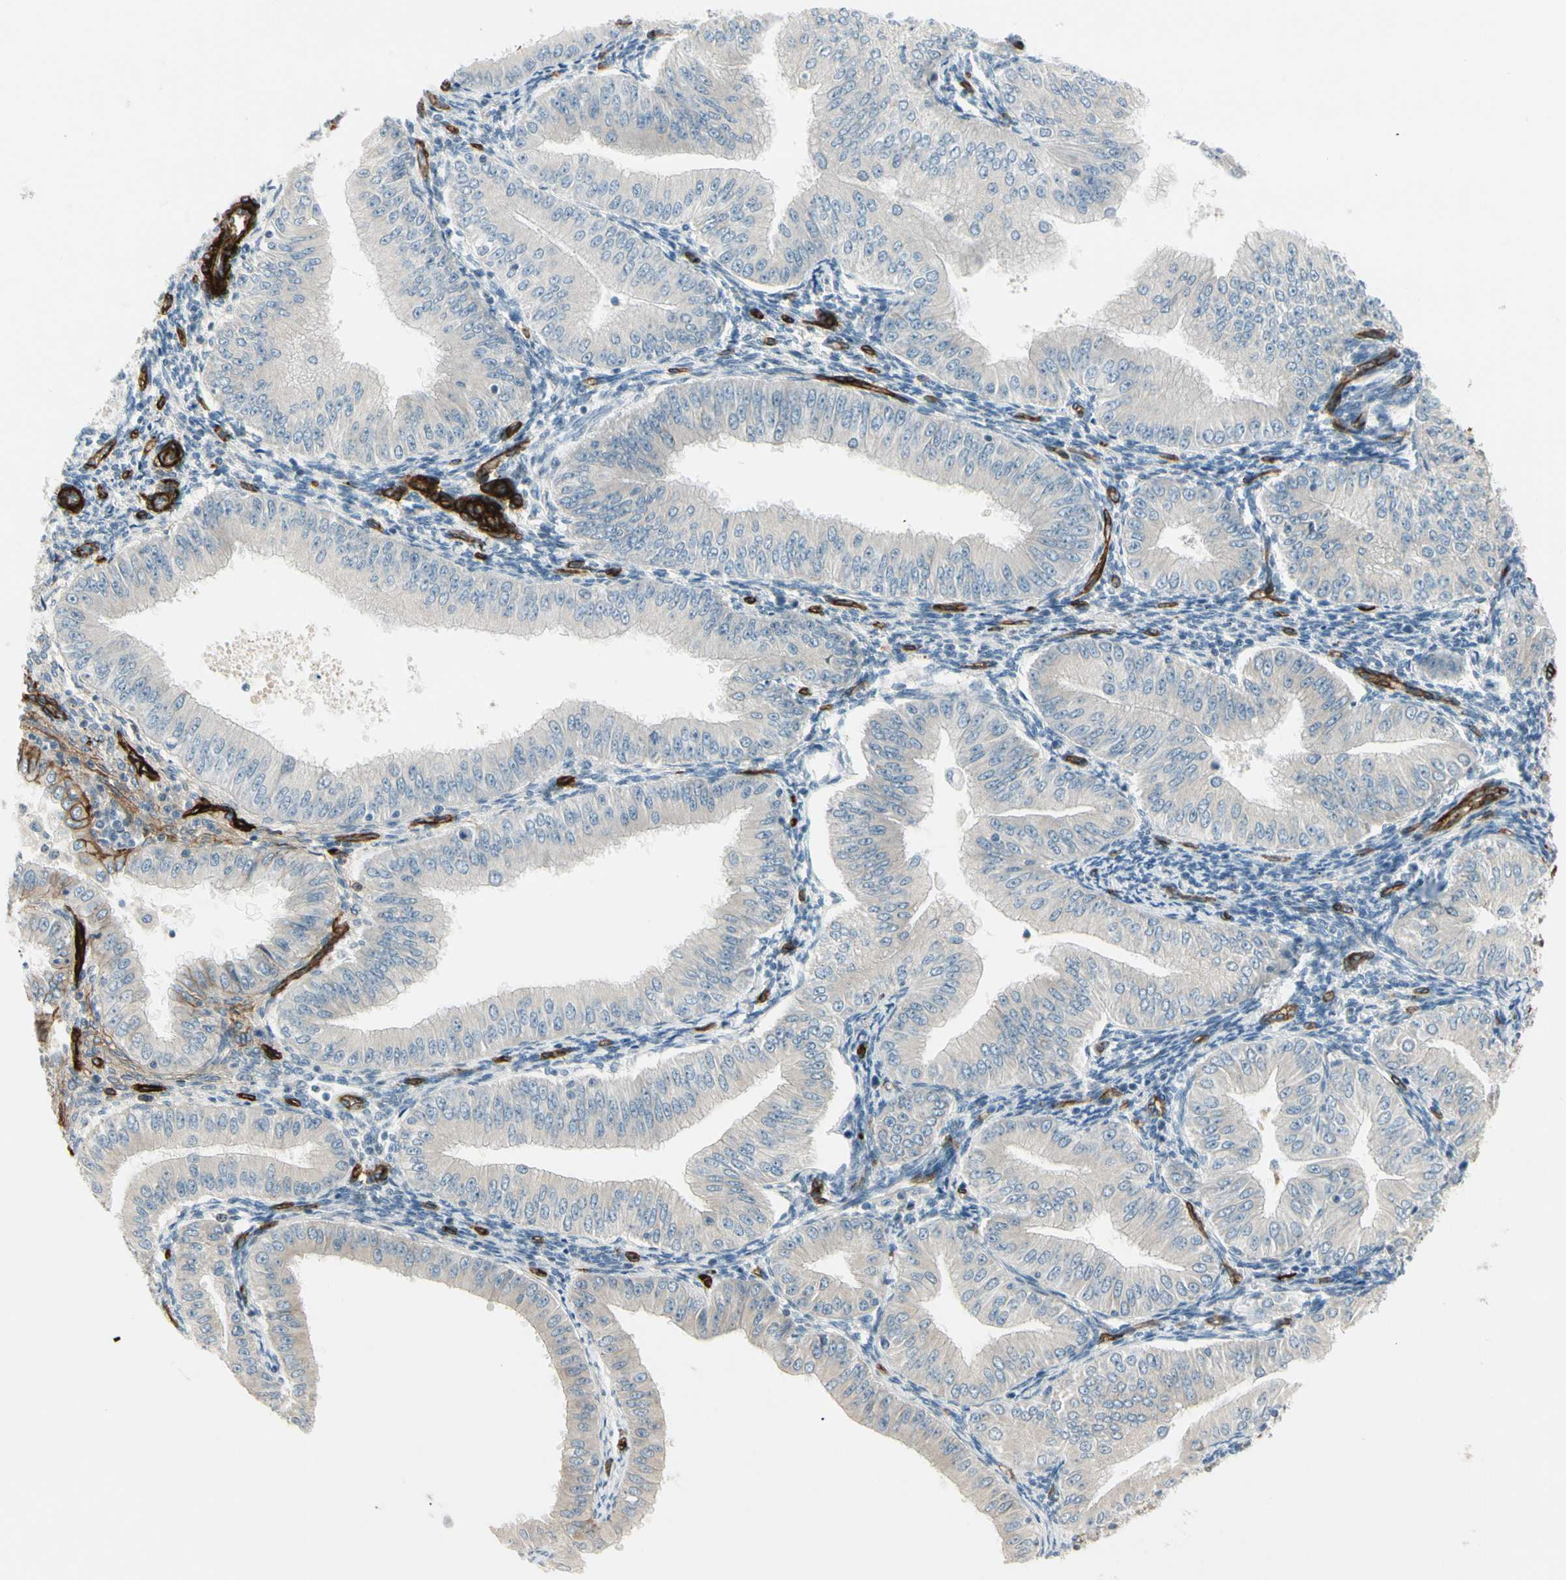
{"staining": {"intensity": "negative", "quantity": "none", "location": "none"}, "tissue": "endometrial cancer", "cell_type": "Tumor cells", "image_type": "cancer", "snomed": [{"axis": "morphology", "description": "Normal tissue, NOS"}, {"axis": "morphology", "description": "Adenocarcinoma, NOS"}, {"axis": "topography", "description": "Endometrium"}], "caption": "There is no significant expression in tumor cells of endometrial cancer (adenocarcinoma).", "gene": "MCAM", "patient": {"sex": "female", "age": 53}}